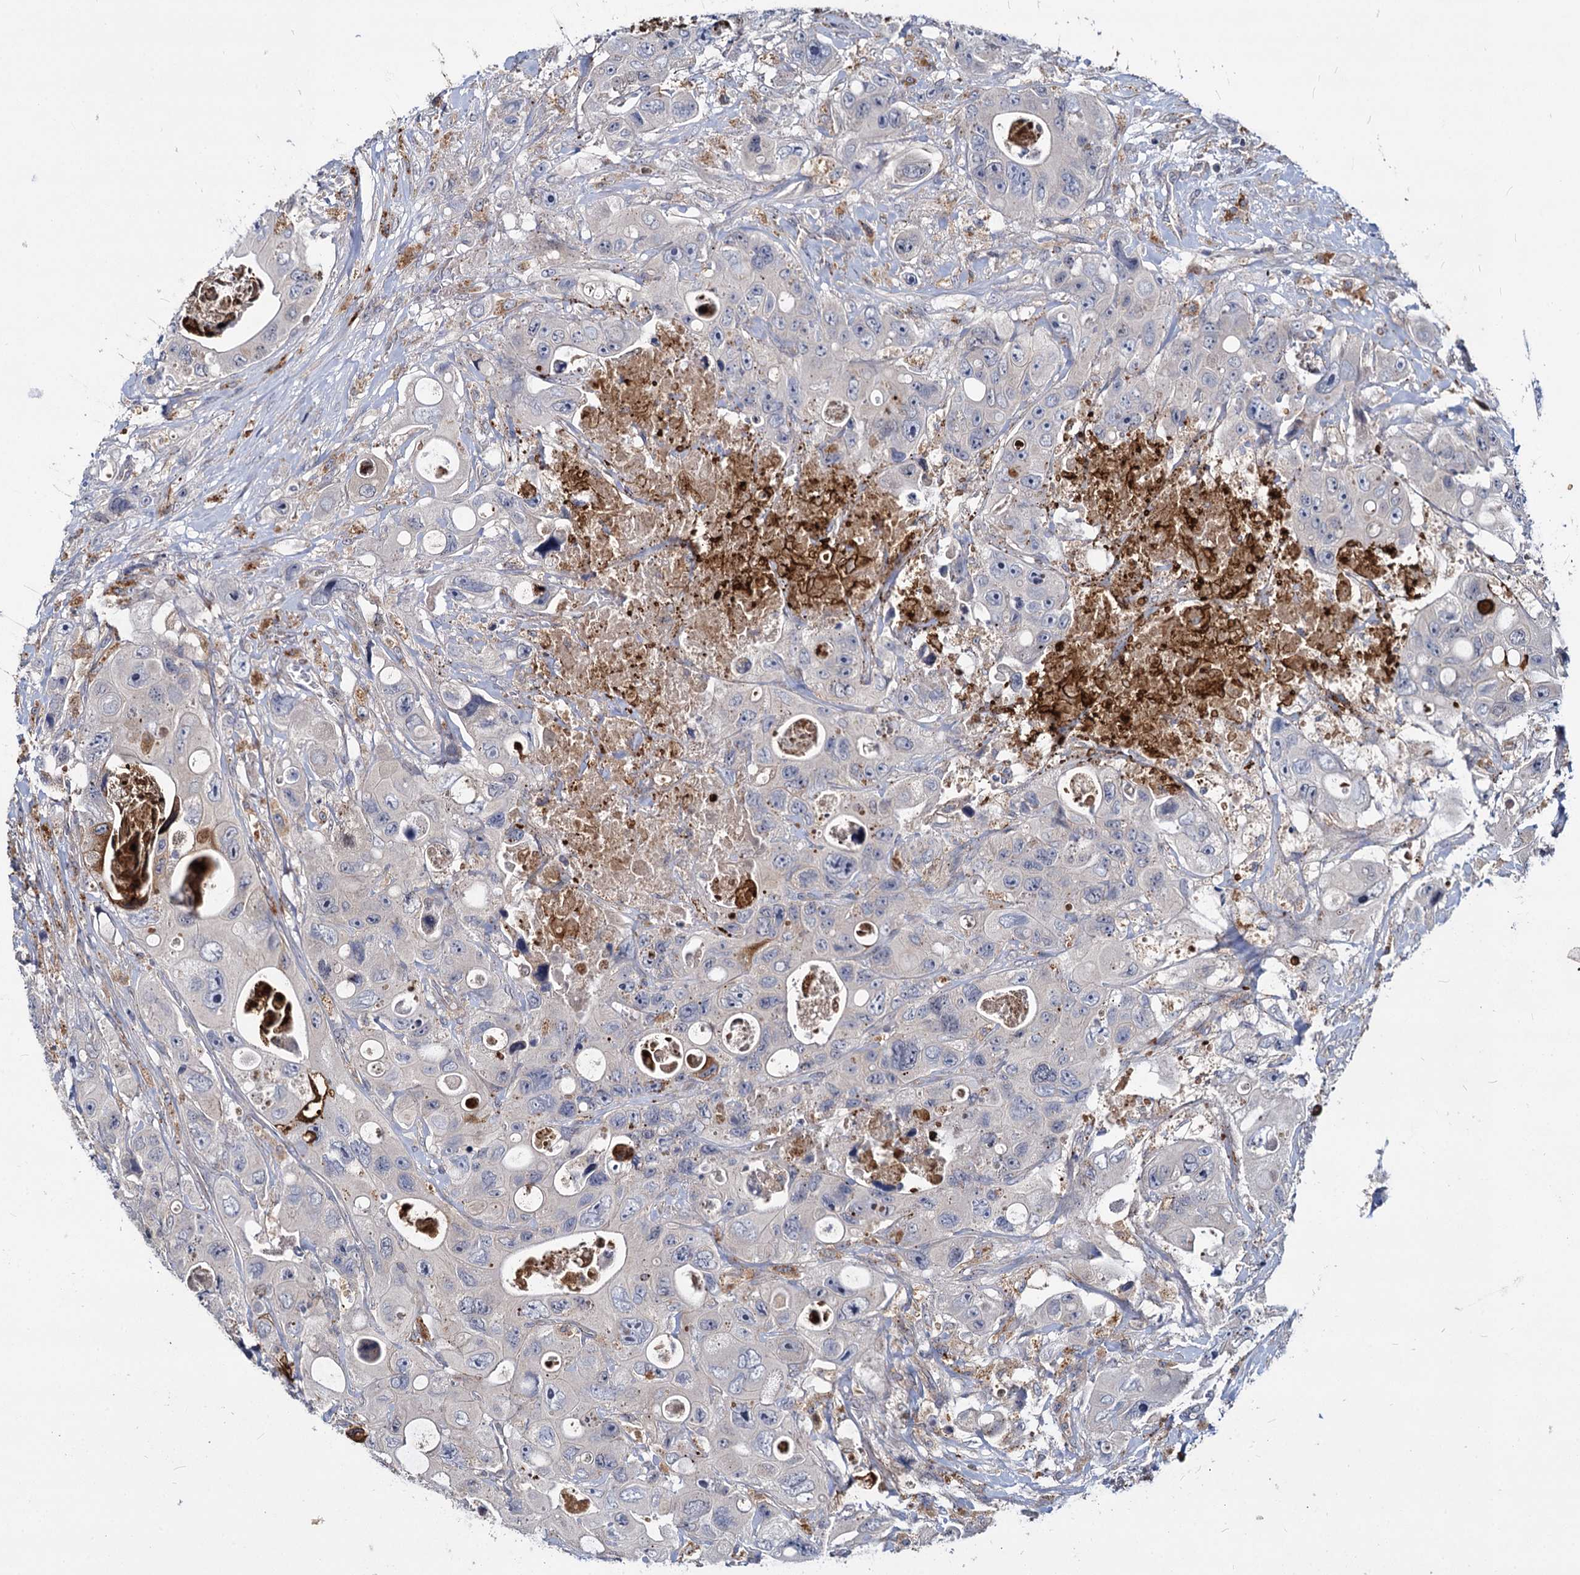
{"staining": {"intensity": "negative", "quantity": "none", "location": "none"}, "tissue": "colorectal cancer", "cell_type": "Tumor cells", "image_type": "cancer", "snomed": [{"axis": "morphology", "description": "Adenocarcinoma, NOS"}, {"axis": "topography", "description": "Colon"}], "caption": "A high-resolution image shows immunohistochemistry (IHC) staining of colorectal adenocarcinoma, which displays no significant positivity in tumor cells.", "gene": "C11orf86", "patient": {"sex": "female", "age": 46}}